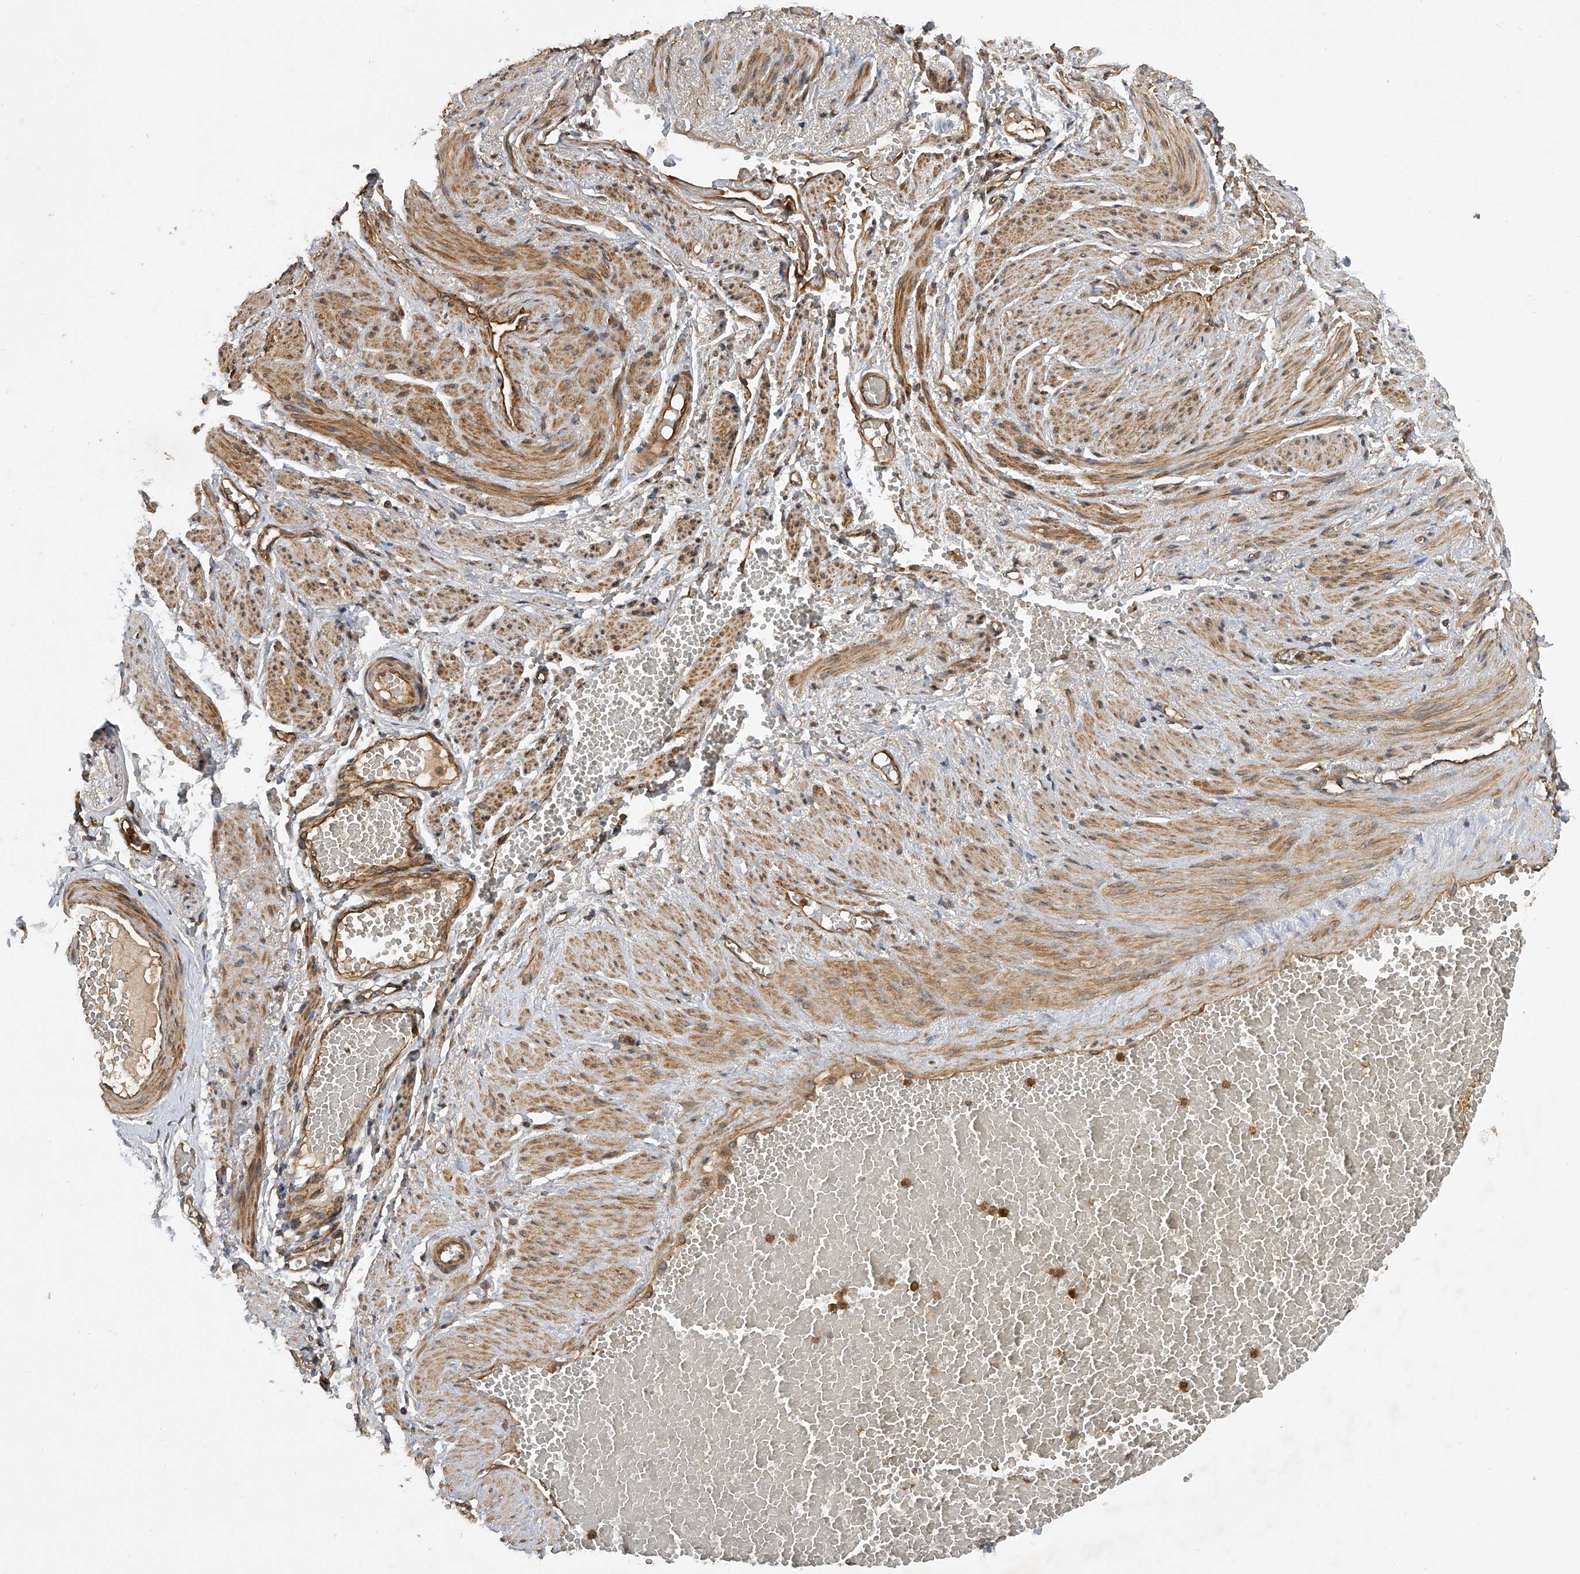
{"staining": {"intensity": "negative", "quantity": "none", "location": "none"}, "tissue": "adipose tissue", "cell_type": "Adipocytes", "image_type": "normal", "snomed": [{"axis": "morphology", "description": "Normal tissue, NOS"}, {"axis": "topography", "description": "Smooth muscle"}, {"axis": "topography", "description": "Peripheral nerve tissue"}], "caption": "Immunohistochemistry image of unremarkable adipose tissue: human adipose tissue stained with DAB demonstrates no significant protein staining in adipocytes.", "gene": "PTPRA", "patient": {"sex": "female", "age": 39}}